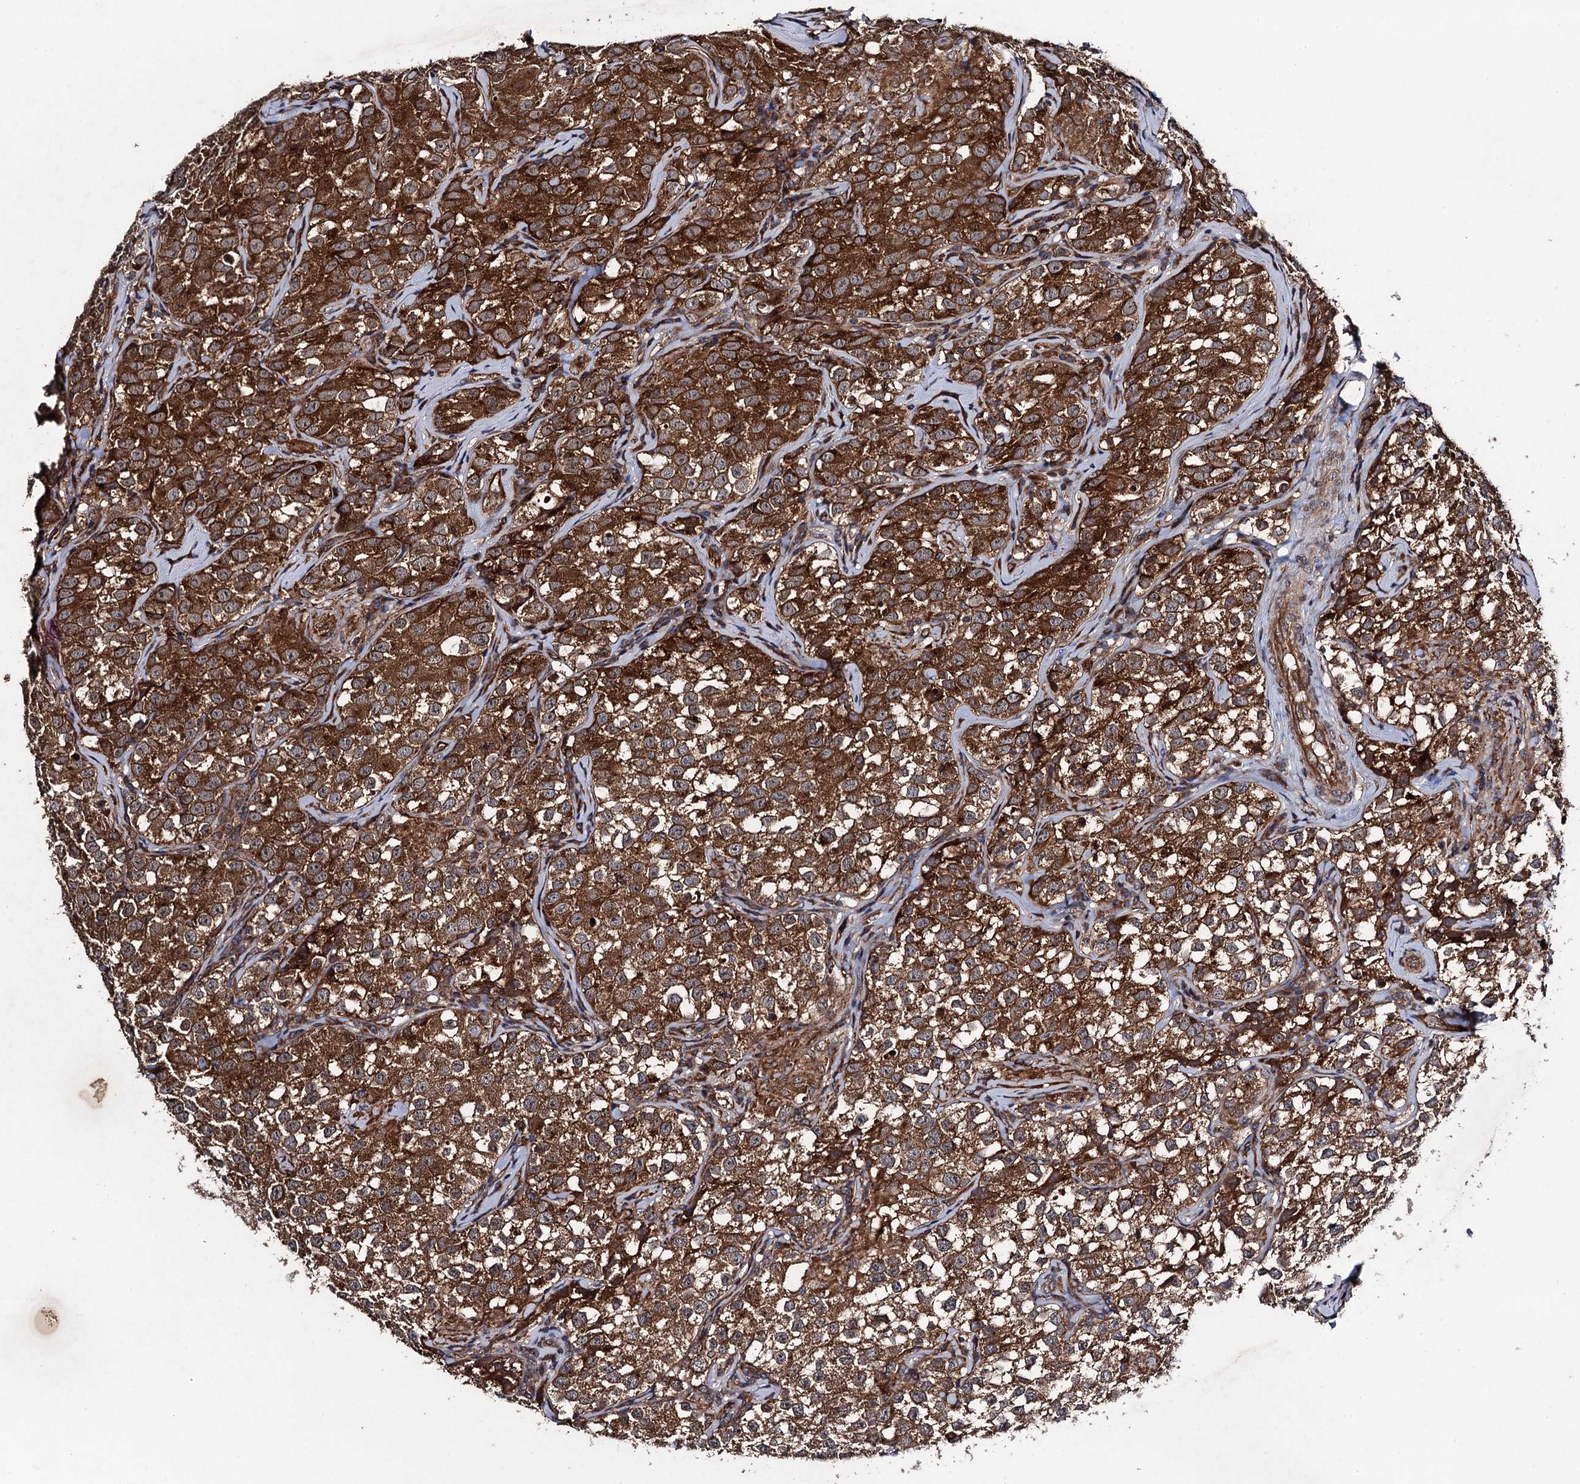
{"staining": {"intensity": "strong", "quantity": ">75%", "location": "cytoplasmic/membranous"}, "tissue": "testis cancer", "cell_type": "Tumor cells", "image_type": "cancer", "snomed": [{"axis": "morphology", "description": "Seminoma, NOS"}, {"axis": "morphology", "description": "Carcinoma, Embryonal, NOS"}, {"axis": "topography", "description": "Testis"}], "caption": "High-power microscopy captured an immunohistochemistry (IHC) photomicrograph of embryonal carcinoma (testis), revealing strong cytoplasmic/membranous positivity in approximately >75% of tumor cells. (DAB = brown stain, brightfield microscopy at high magnification).", "gene": "HAUS1", "patient": {"sex": "male", "age": 43}}